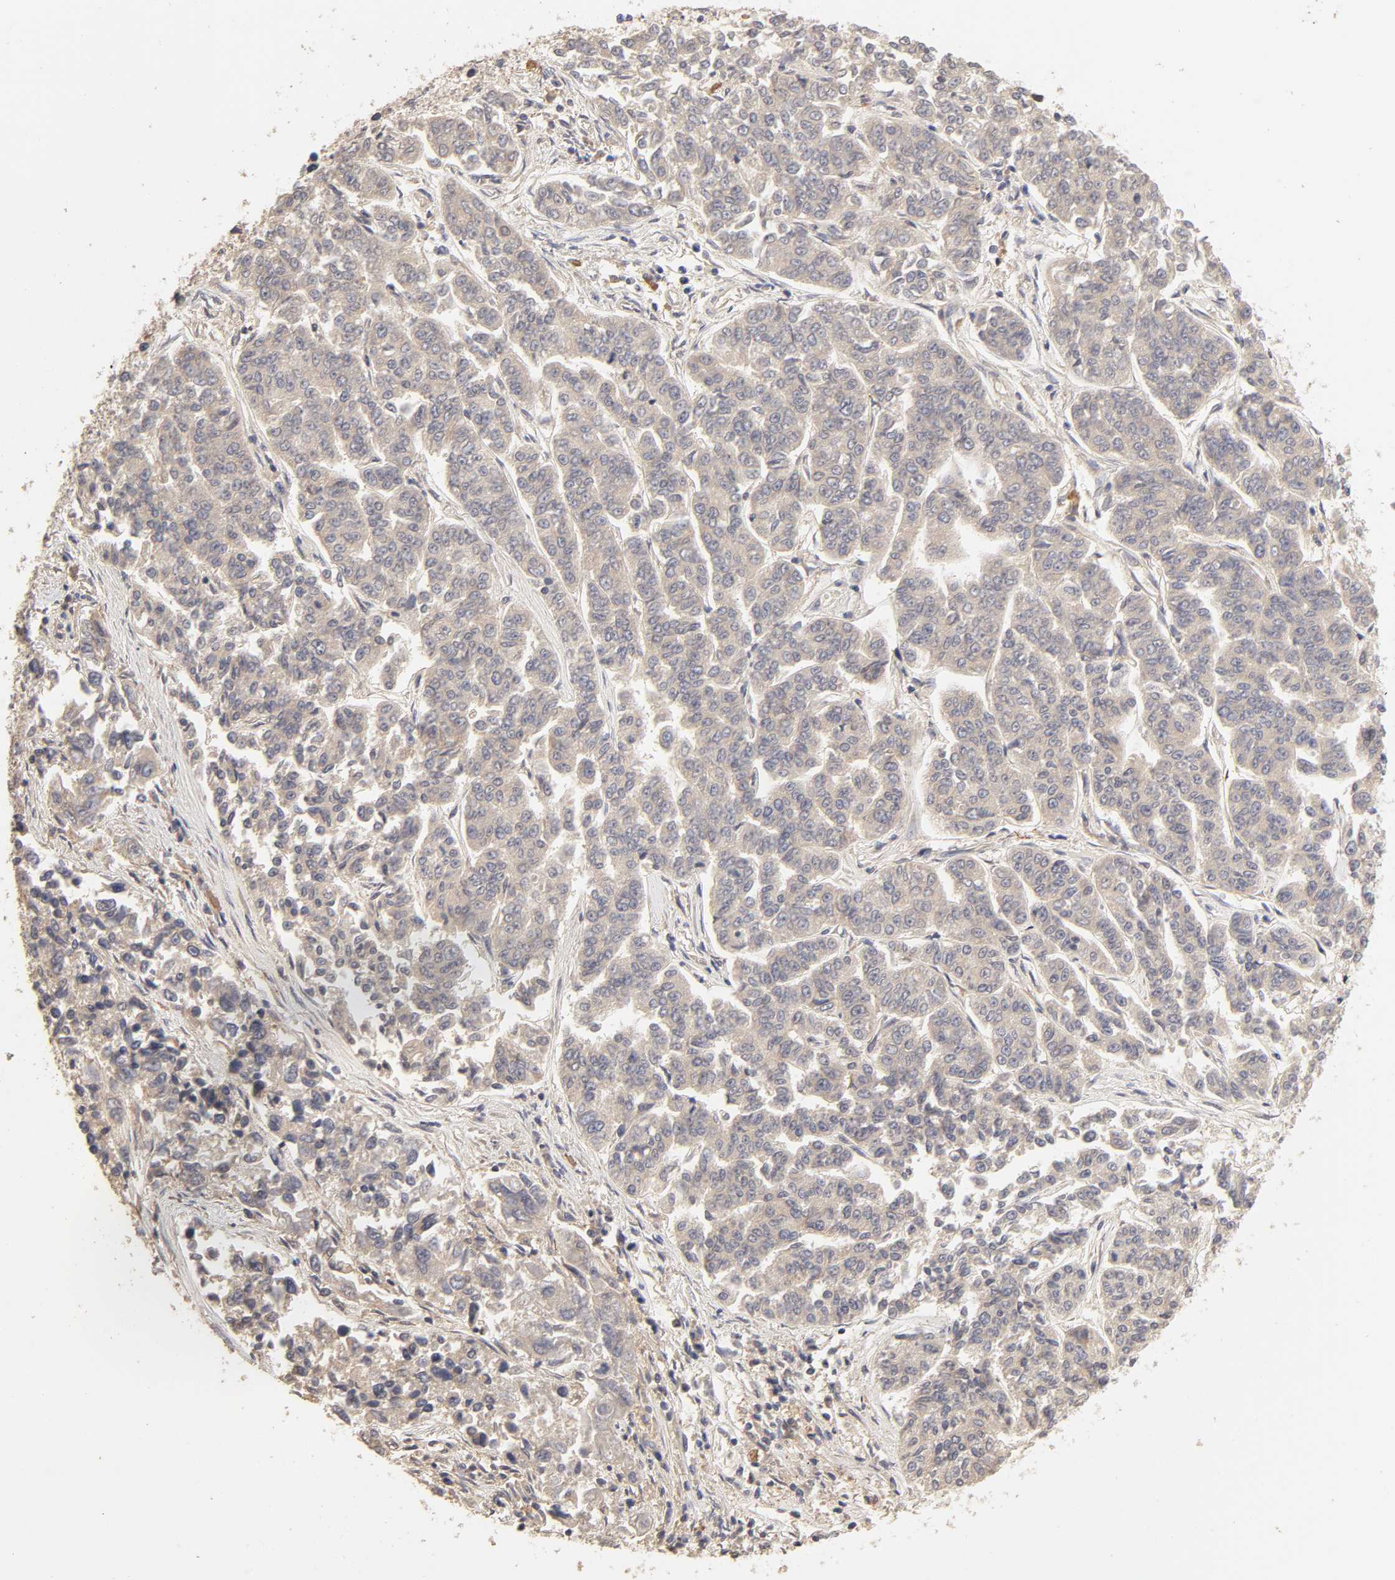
{"staining": {"intensity": "negative", "quantity": "none", "location": "none"}, "tissue": "lung cancer", "cell_type": "Tumor cells", "image_type": "cancer", "snomed": [{"axis": "morphology", "description": "Adenocarcinoma, NOS"}, {"axis": "topography", "description": "Lung"}], "caption": "A micrograph of adenocarcinoma (lung) stained for a protein demonstrates no brown staining in tumor cells.", "gene": "AP1G2", "patient": {"sex": "male", "age": 84}}